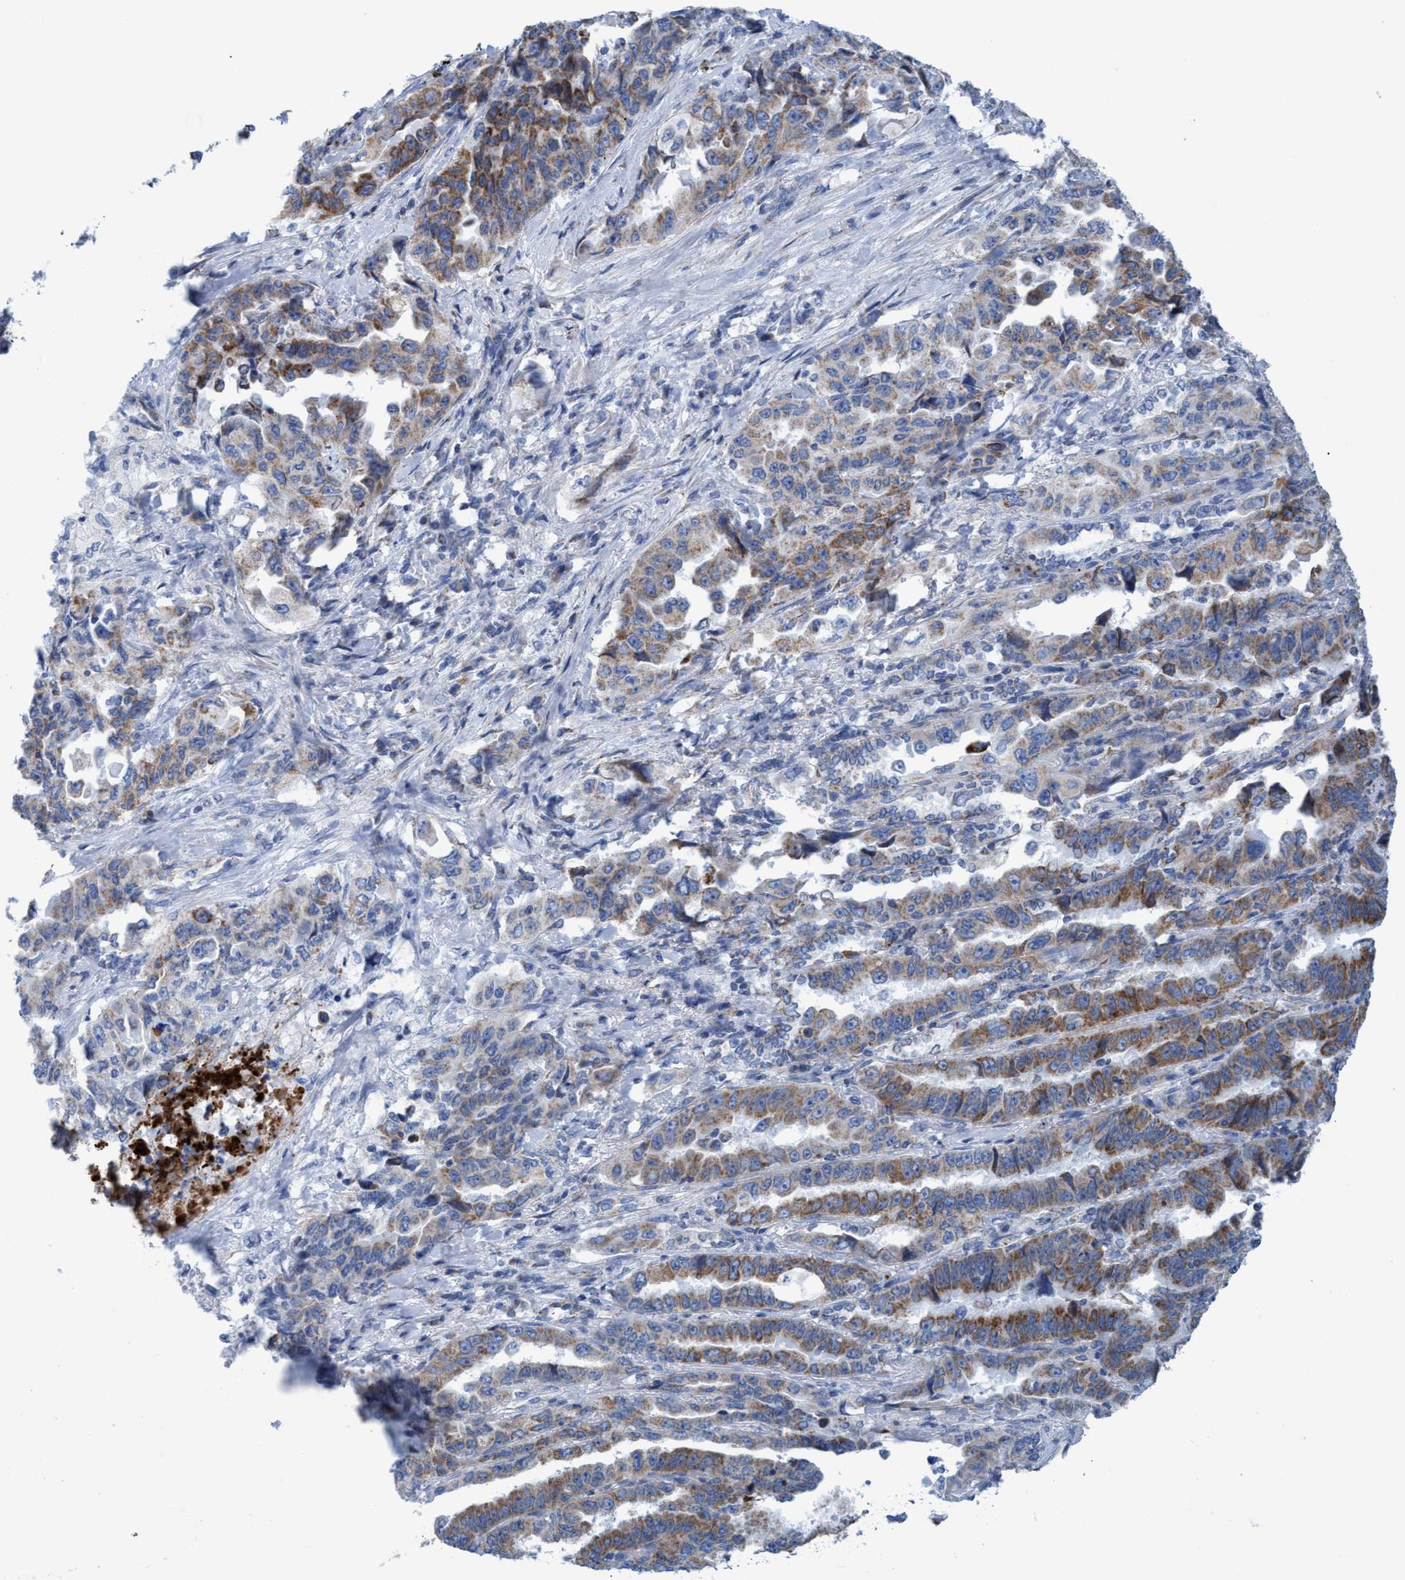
{"staining": {"intensity": "moderate", "quantity": ">75%", "location": "cytoplasmic/membranous"}, "tissue": "lung cancer", "cell_type": "Tumor cells", "image_type": "cancer", "snomed": [{"axis": "morphology", "description": "Adenocarcinoma, NOS"}, {"axis": "topography", "description": "Lung"}], "caption": "Brown immunohistochemical staining in human lung cancer demonstrates moderate cytoplasmic/membranous expression in about >75% of tumor cells. The staining was performed using DAB (3,3'-diaminobenzidine), with brown indicating positive protein expression. Nuclei are stained blue with hematoxylin.", "gene": "GGA3", "patient": {"sex": "female", "age": 51}}